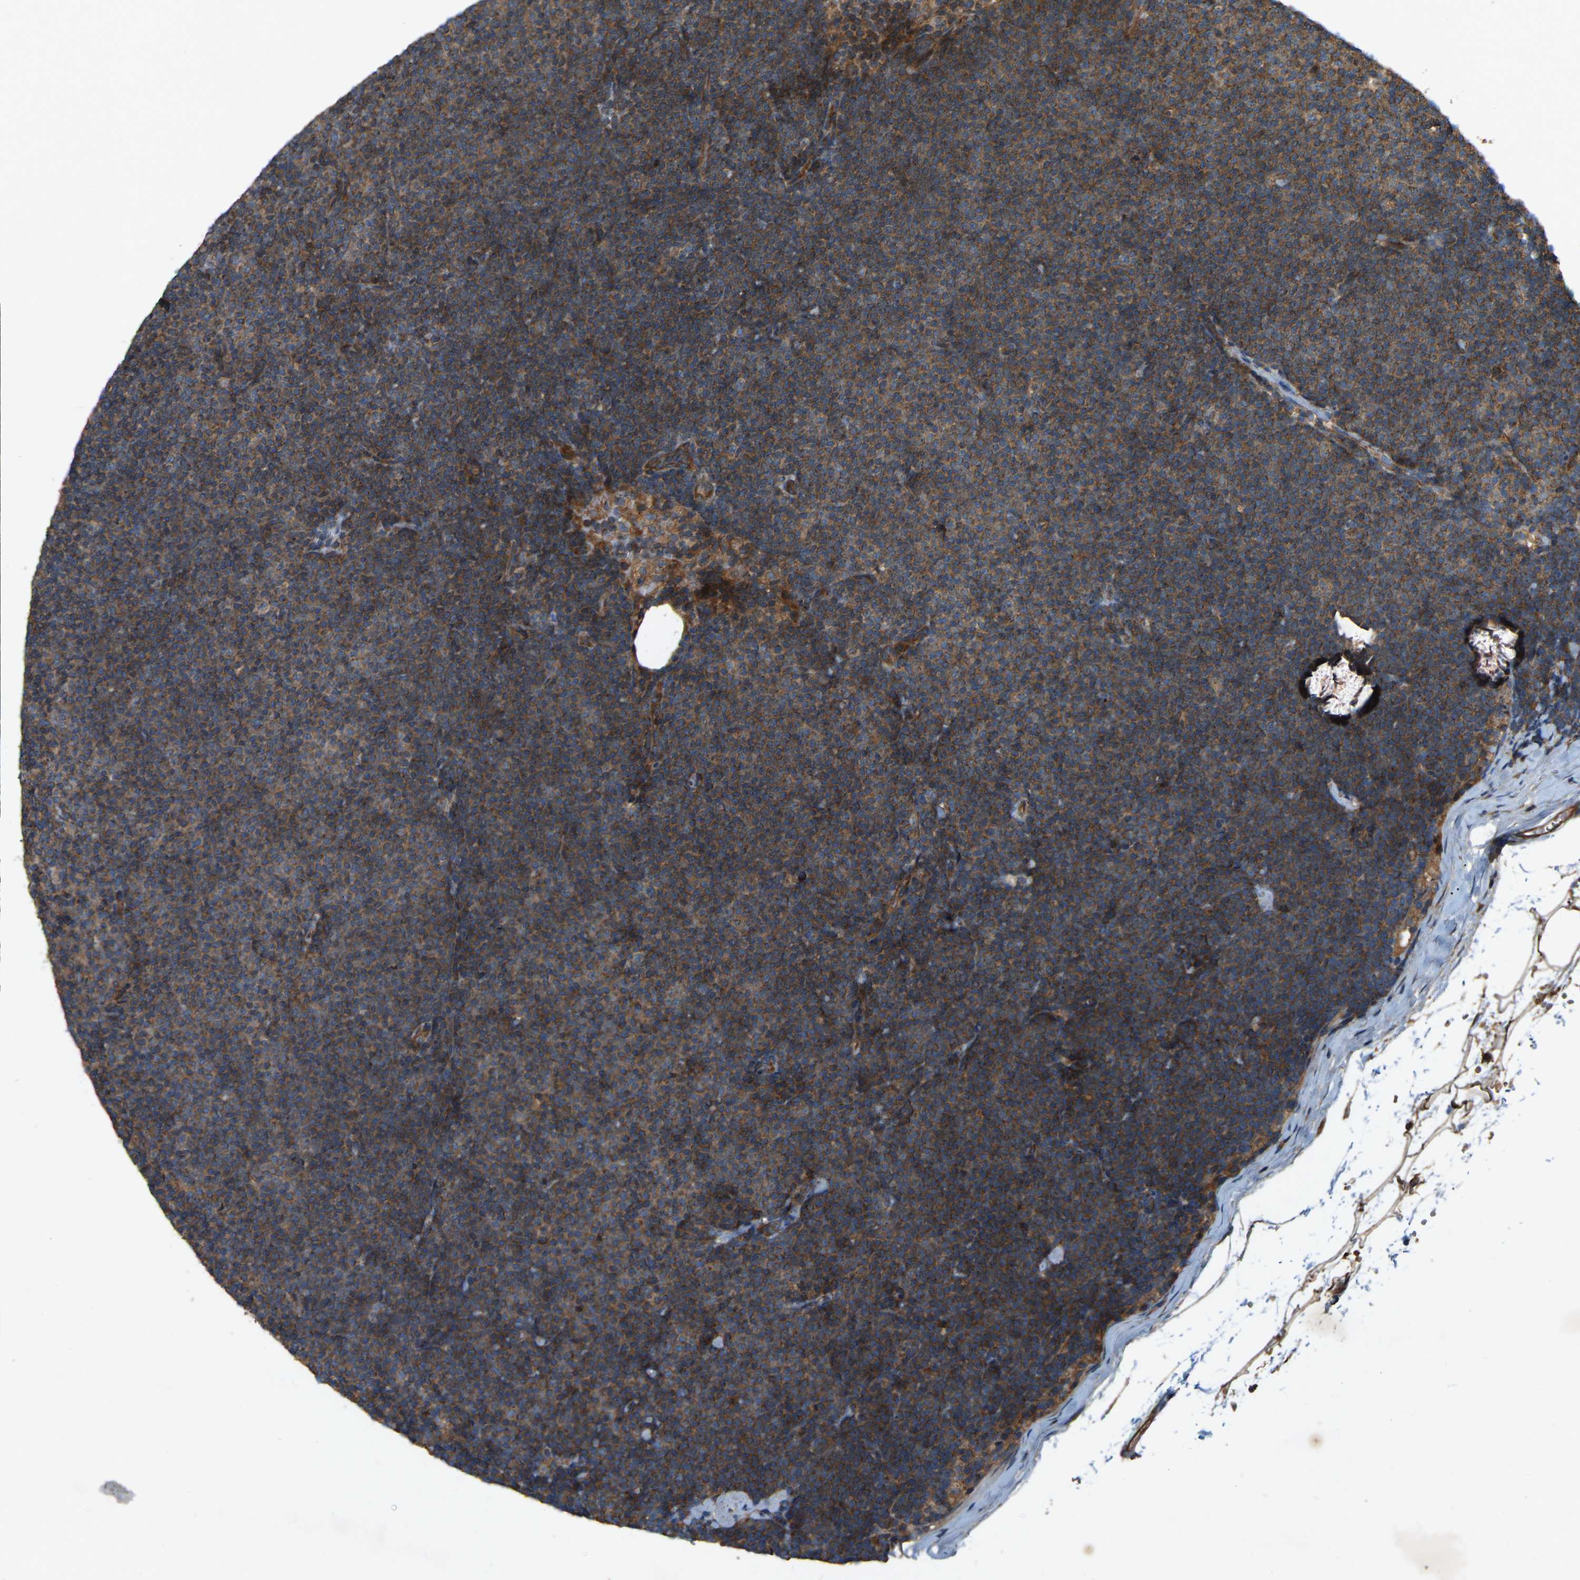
{"staining": {"intensity": "strong", "quantity": ">75%", "location": "cytoplasmic/membranous"}, "tissue": "lymphoma", "cell_type": "Tumor cells", "image_type": "cancer", "snomed": [{"axis": "morphology", "description": "Malignant lymphoma, non-Hodgkin's type, Low grade"}, {"axis": "topography", "description": "Lymph node"}], "caption": "Lymphoma tissue reveals strong cytoplasmic/membranous positivity in approximately >75% of tumor cells, visualized by immunohistochemistry.", "gene": "SAMD9L", "patient": {"sex": "female", "age": 53}}